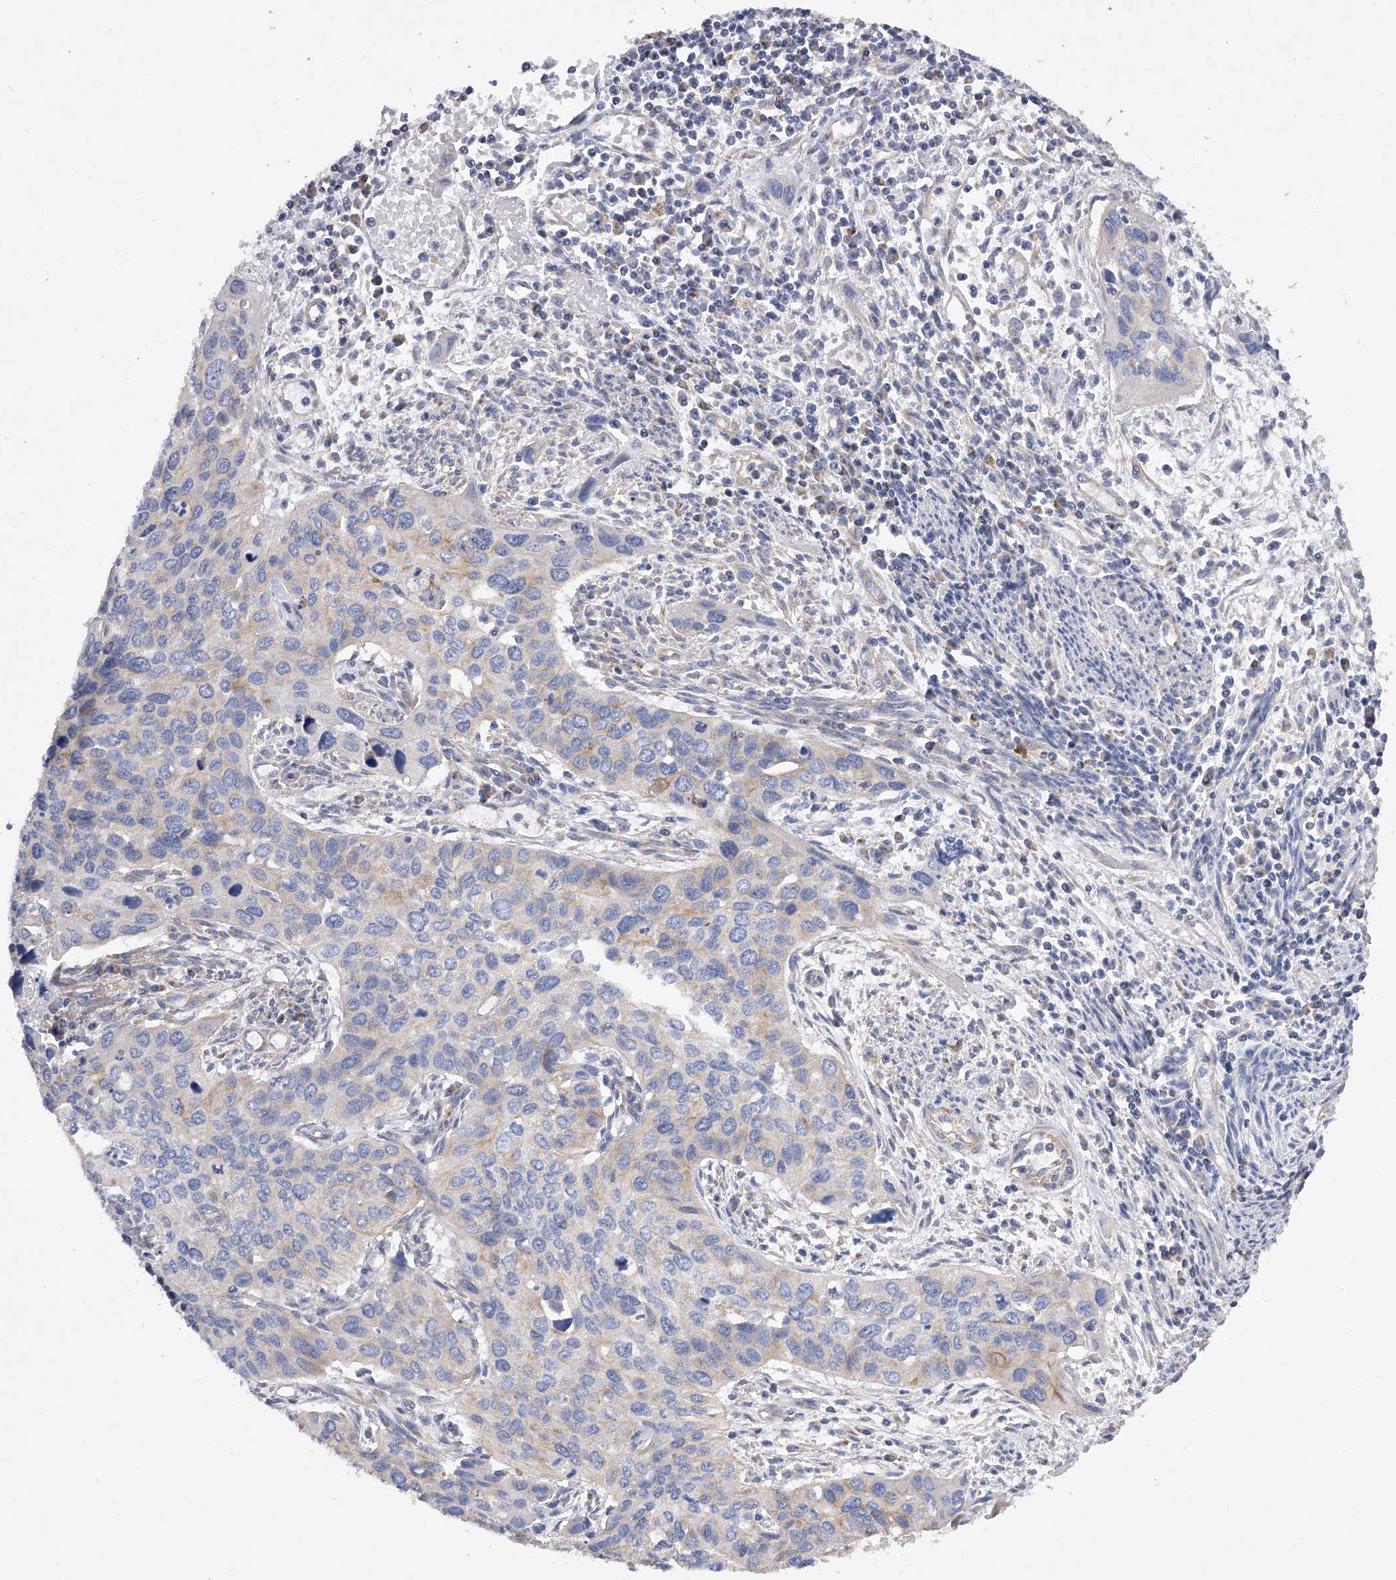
{"staining": {"intensity": "weak", "quantity": "<25%", "location": "cytoplasmic/membranous"}, "tissue": "cervical cancer", "cell_type": "Tumor cells", "image_type": "cancer", "snomed": [{"axis": "morphology", "description": "Squamous cell carcinoma, NOS"}, {"axis": "topography", "description": "Cervix"}], "caption": "Immunohistochemistry (IHC) micrograph of neoplastic tissue: cervical squamous cell carcinoma stained with DAB reveals no significant protein expression in tumor cells.", "gene": "PDSS2", "patient": {"sex": "female", "age": 55}}